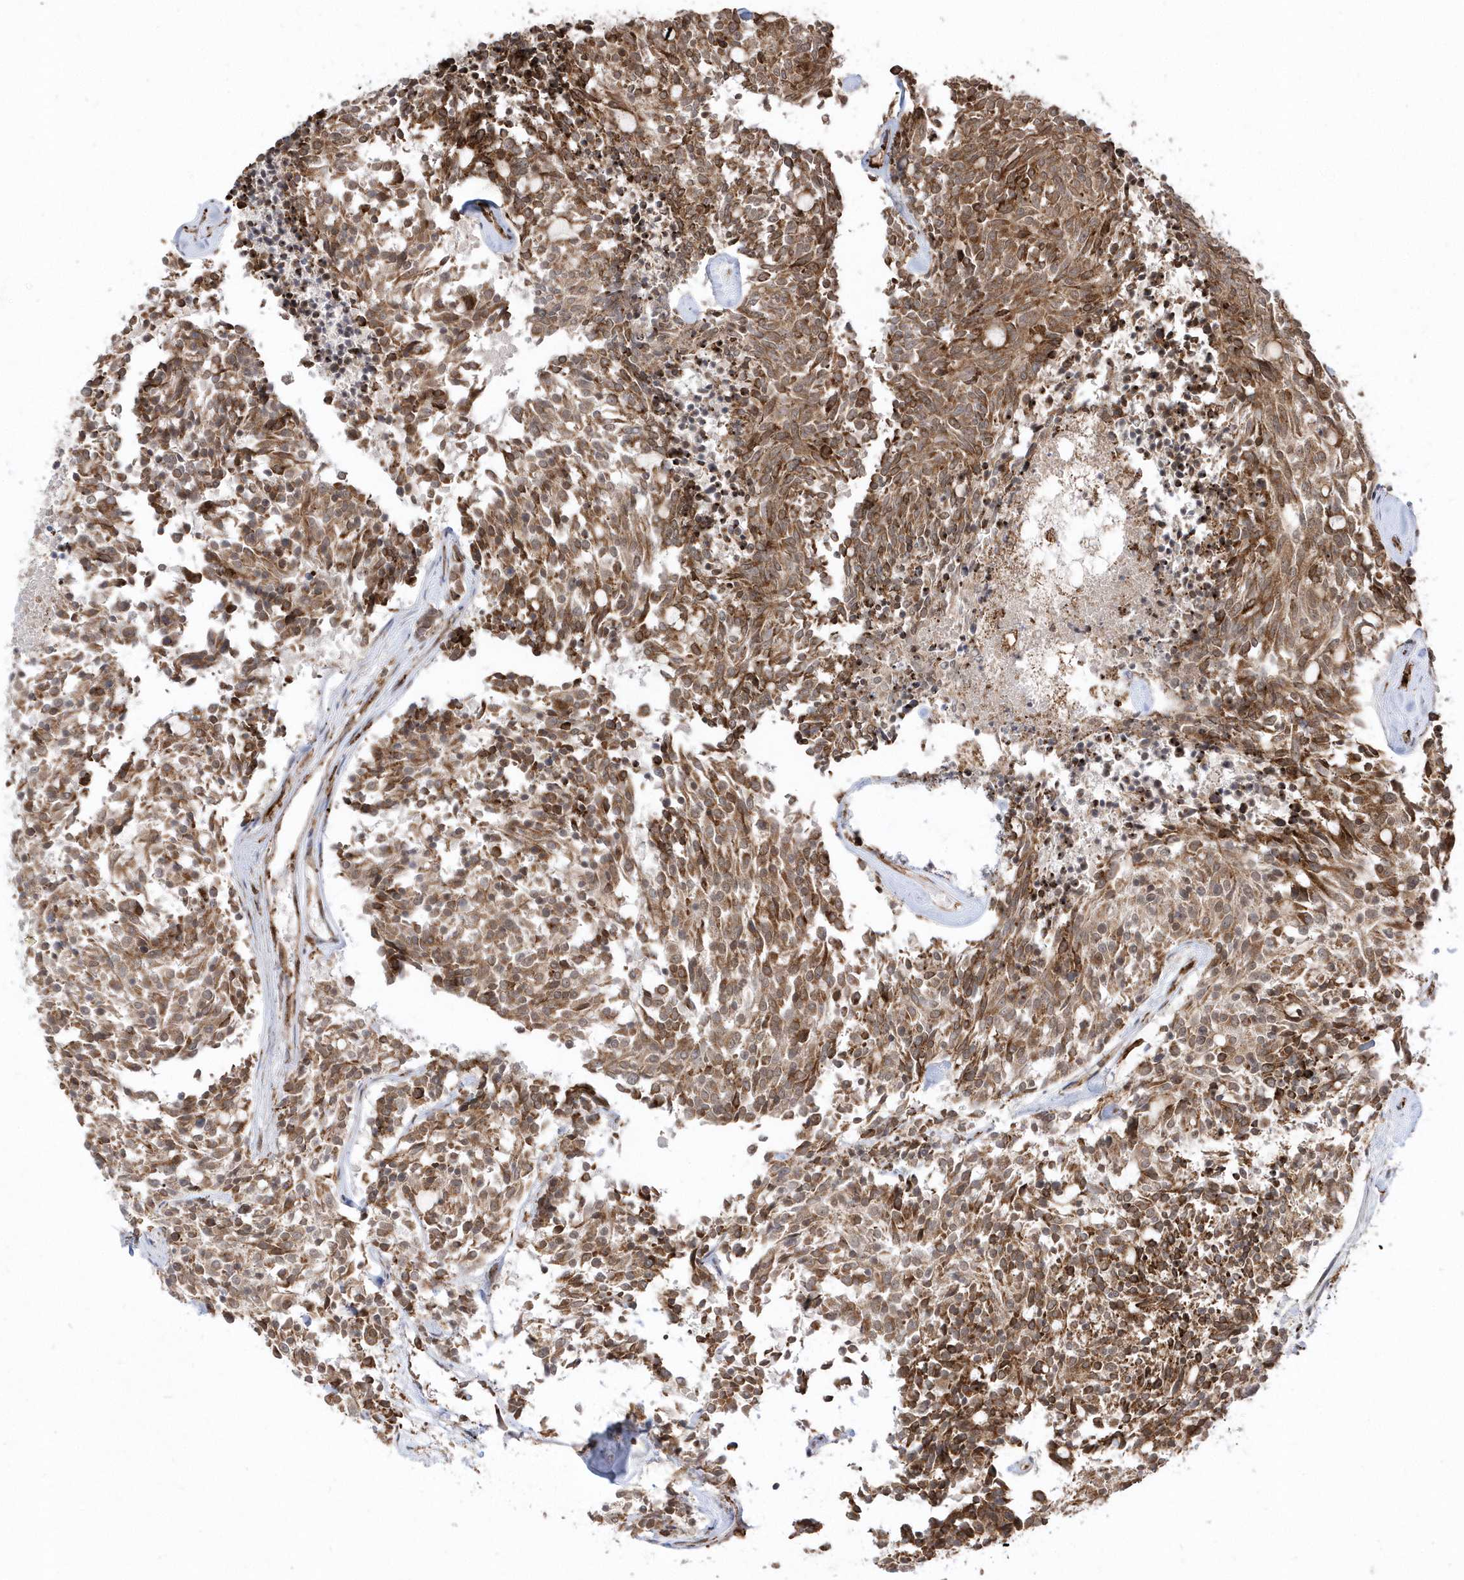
{"staining": {"intensity": "moderate", "quantity": ">75%", "location": "cytoplasmic/membranous"}, "tissue": "carcinoid", "cell_type": "Tumor cells", "image_type": "cancer", "snomed": [{"axis": "morphology", "description": "Carcinoid, malignant, NOS"}, {"axis": "topography", "description": "Pancreas"}], "caption": "Tumor cells display medium levels of moderate cytoplasmic/membranous expression in approximately >75% of cells in human carcinoid. The protein of interest is stained brown, and the nuclei are stained in blue (DAB (3,3'-diaminobenzidine) IHC with brightfield microscopy, high magnification).", "gene": "EPC2", "patient": {"sex": "female", "age": 54}}